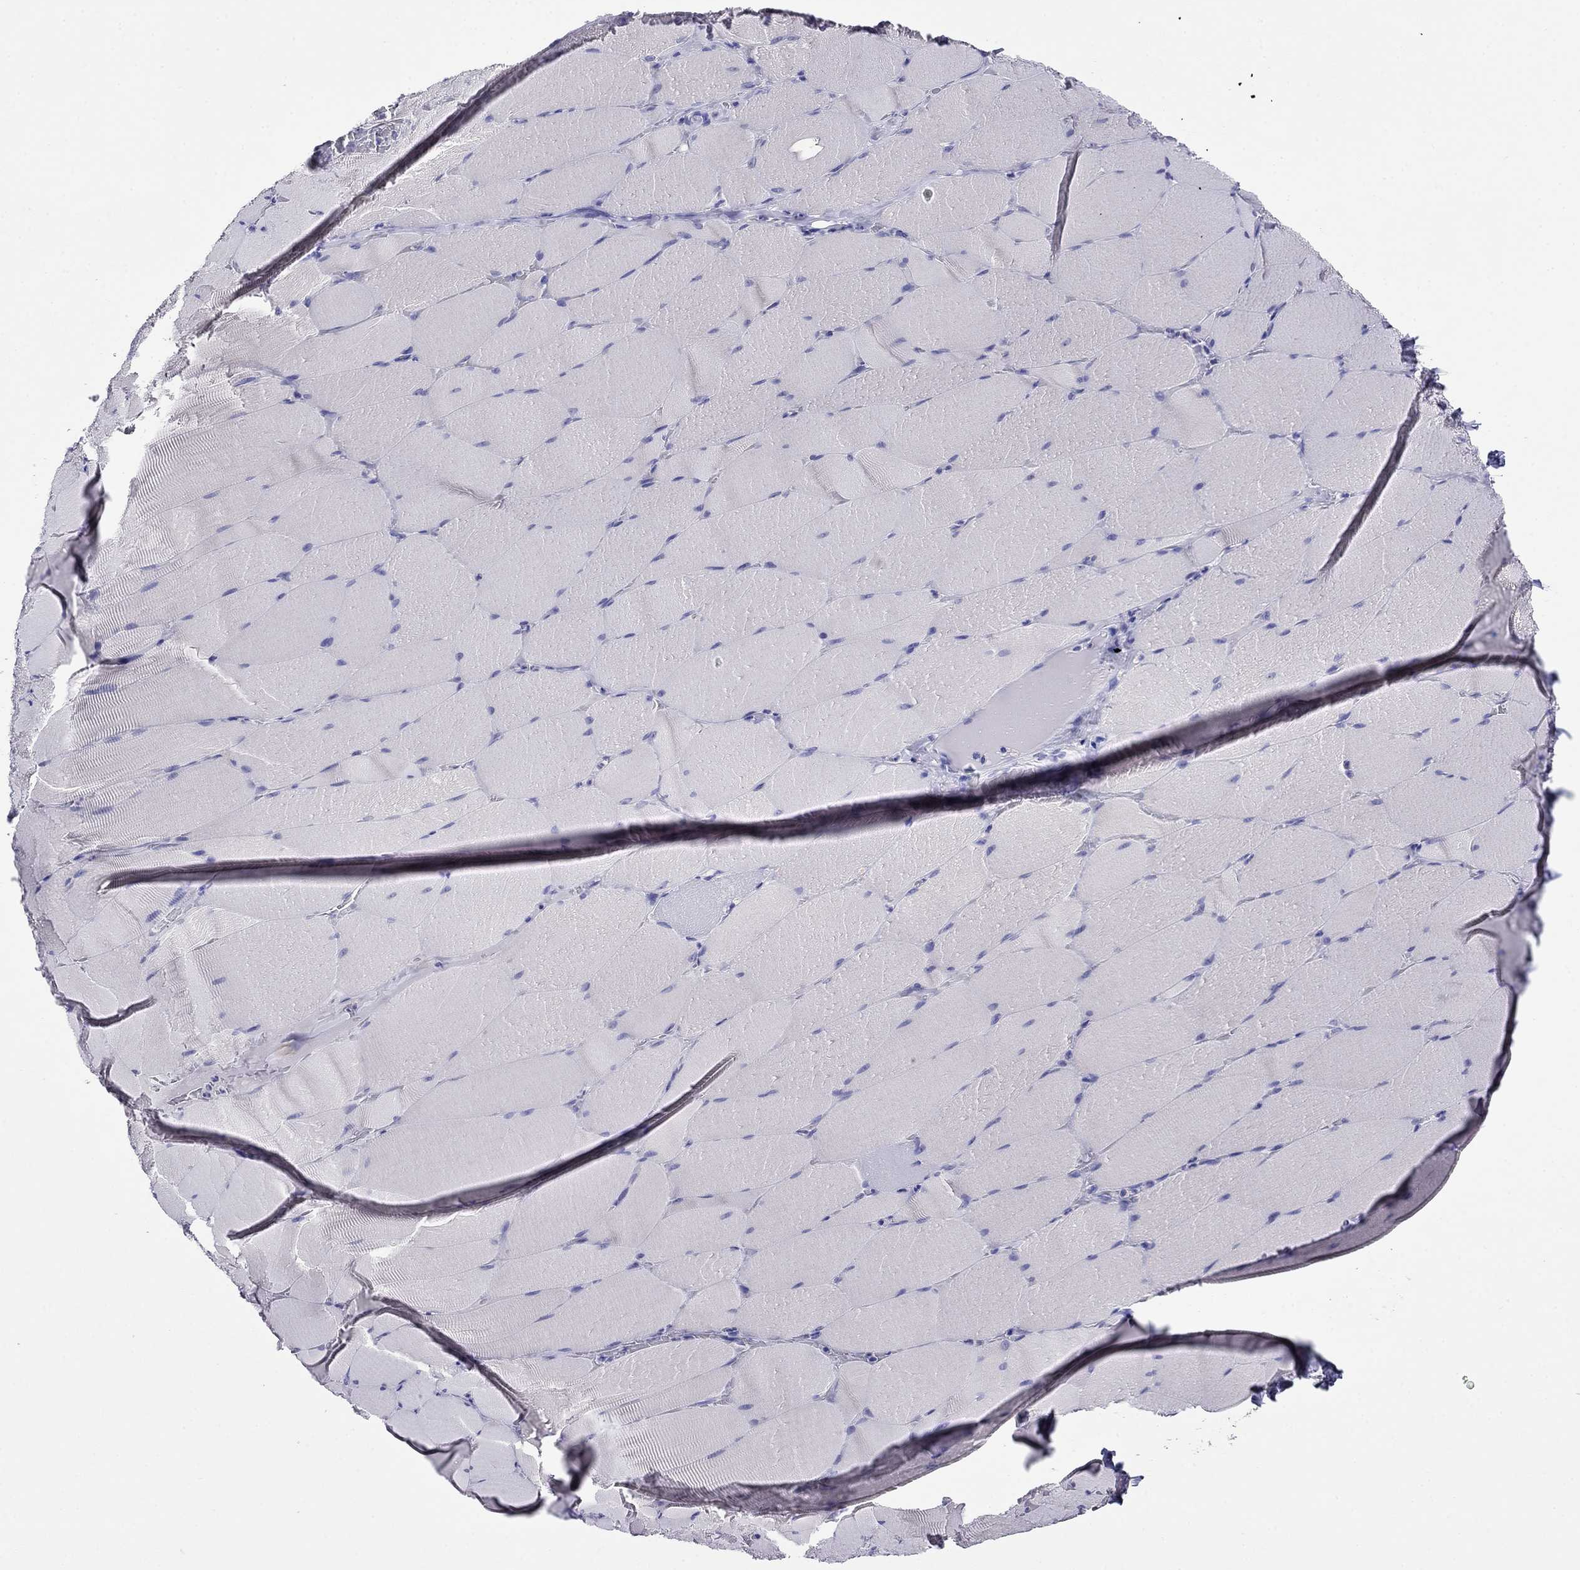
{"staining": {"intensity": "negative", "quantity": "none", "location": "none"}, "tissue": "skeletal muscle", "cell_type": "Myocytes", "image_type": "normal", "snomed": [{"axis": "morphology", "description": "Normal tissue, NOS"}, {"axis": "topography", "description": "Skeletal muscle"}], "caption": "Immunohistochemistry (IHC) micrograph of benign skeletal muscle: human skeletal muscle stained with DAB (3,3'-diaminobenzidine) exhibits no significant protein expression in myocytes.", "gene": "SCG2", "patient": {"sex": "male", "age": 56}}